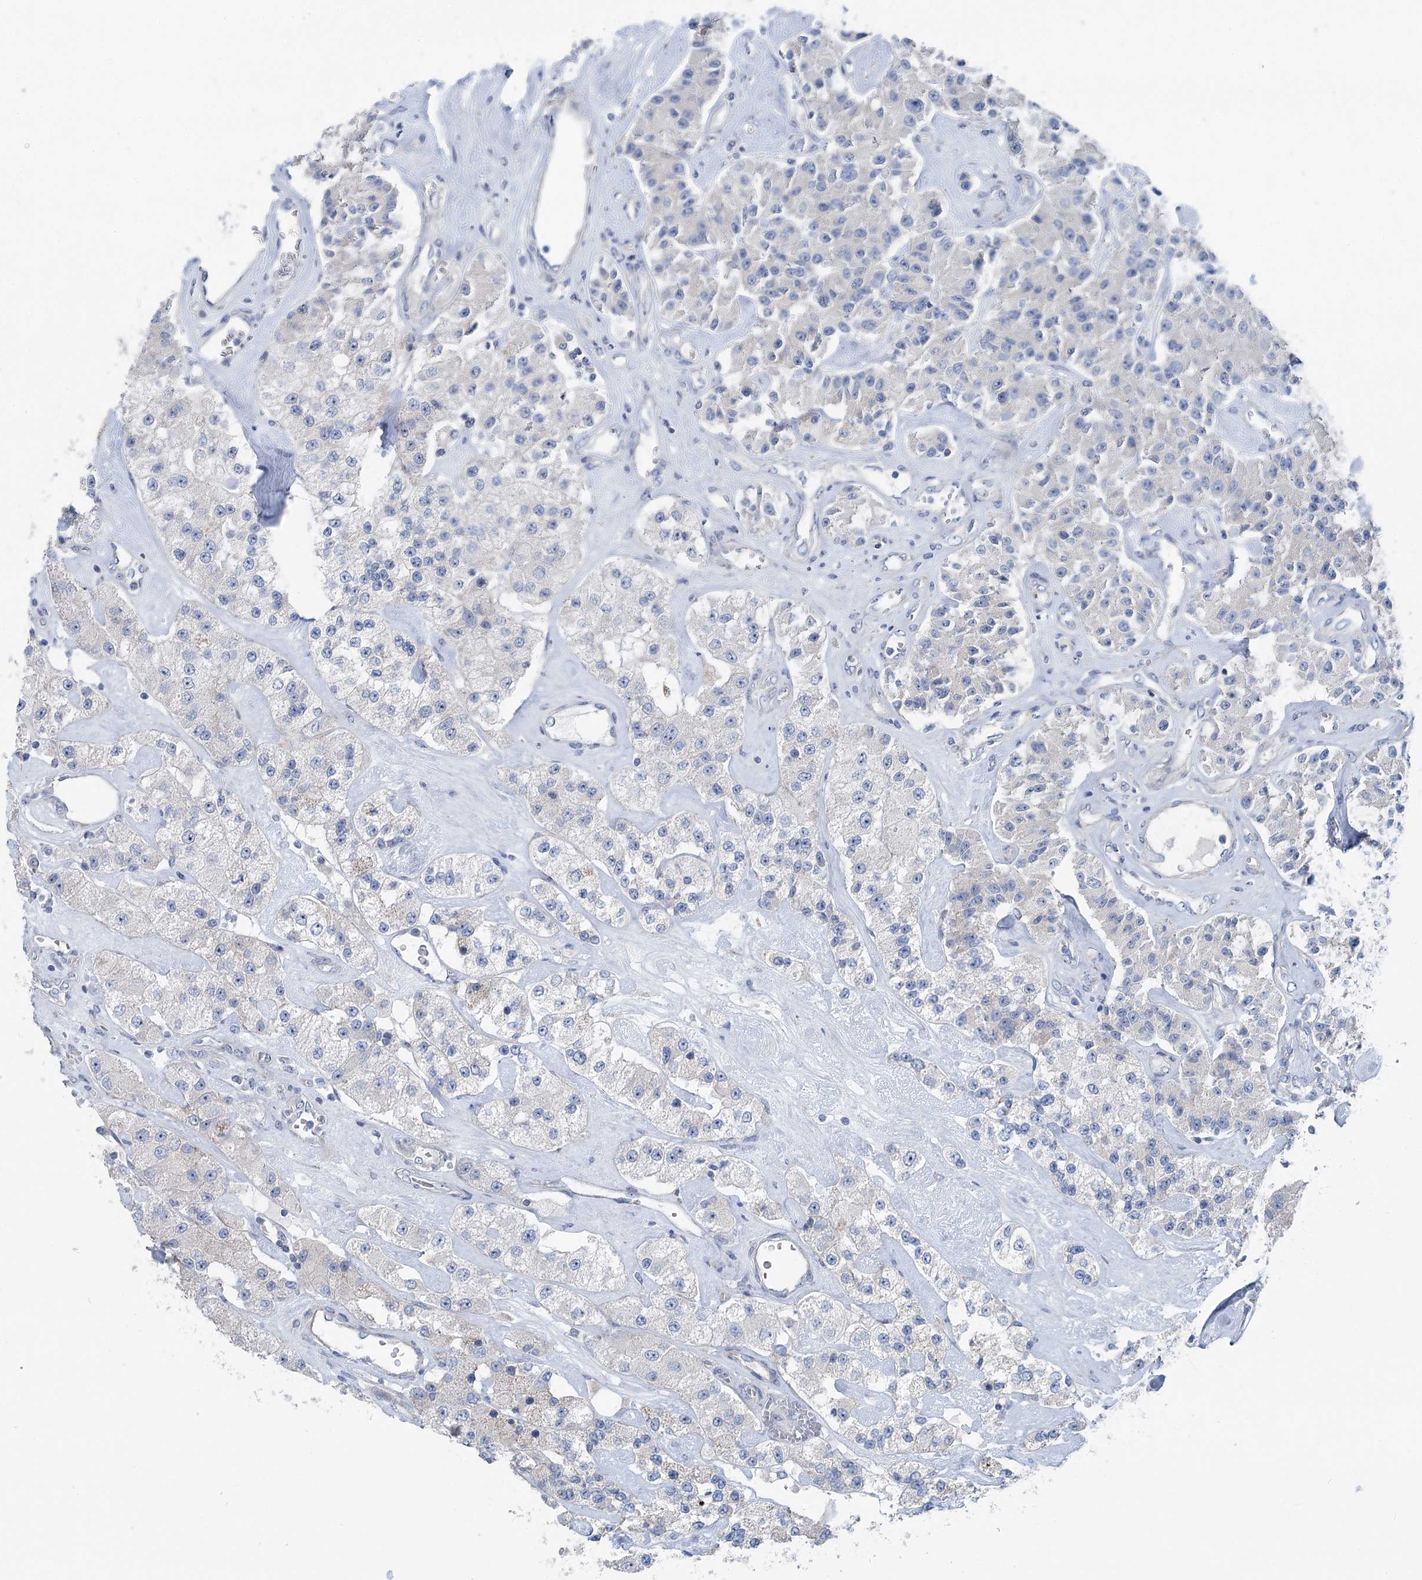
{"staining": {"intensity": "negative", "quantity": "none", "location": "none"}, "tissue": "carcinoid", "cell_type": "Tumor cells", "image_type": "cancer", "snomed": [{"axis": "morphology", "description": "Carcinoid, malignant, NOS"}, {"axis": "topography", "description": "Pancreas"}], "caption": "Tumor cells are negative for brown protein staining in carcinoid.", "gene": "MARK2", "patient": {"sex": "male", "age": 41}}